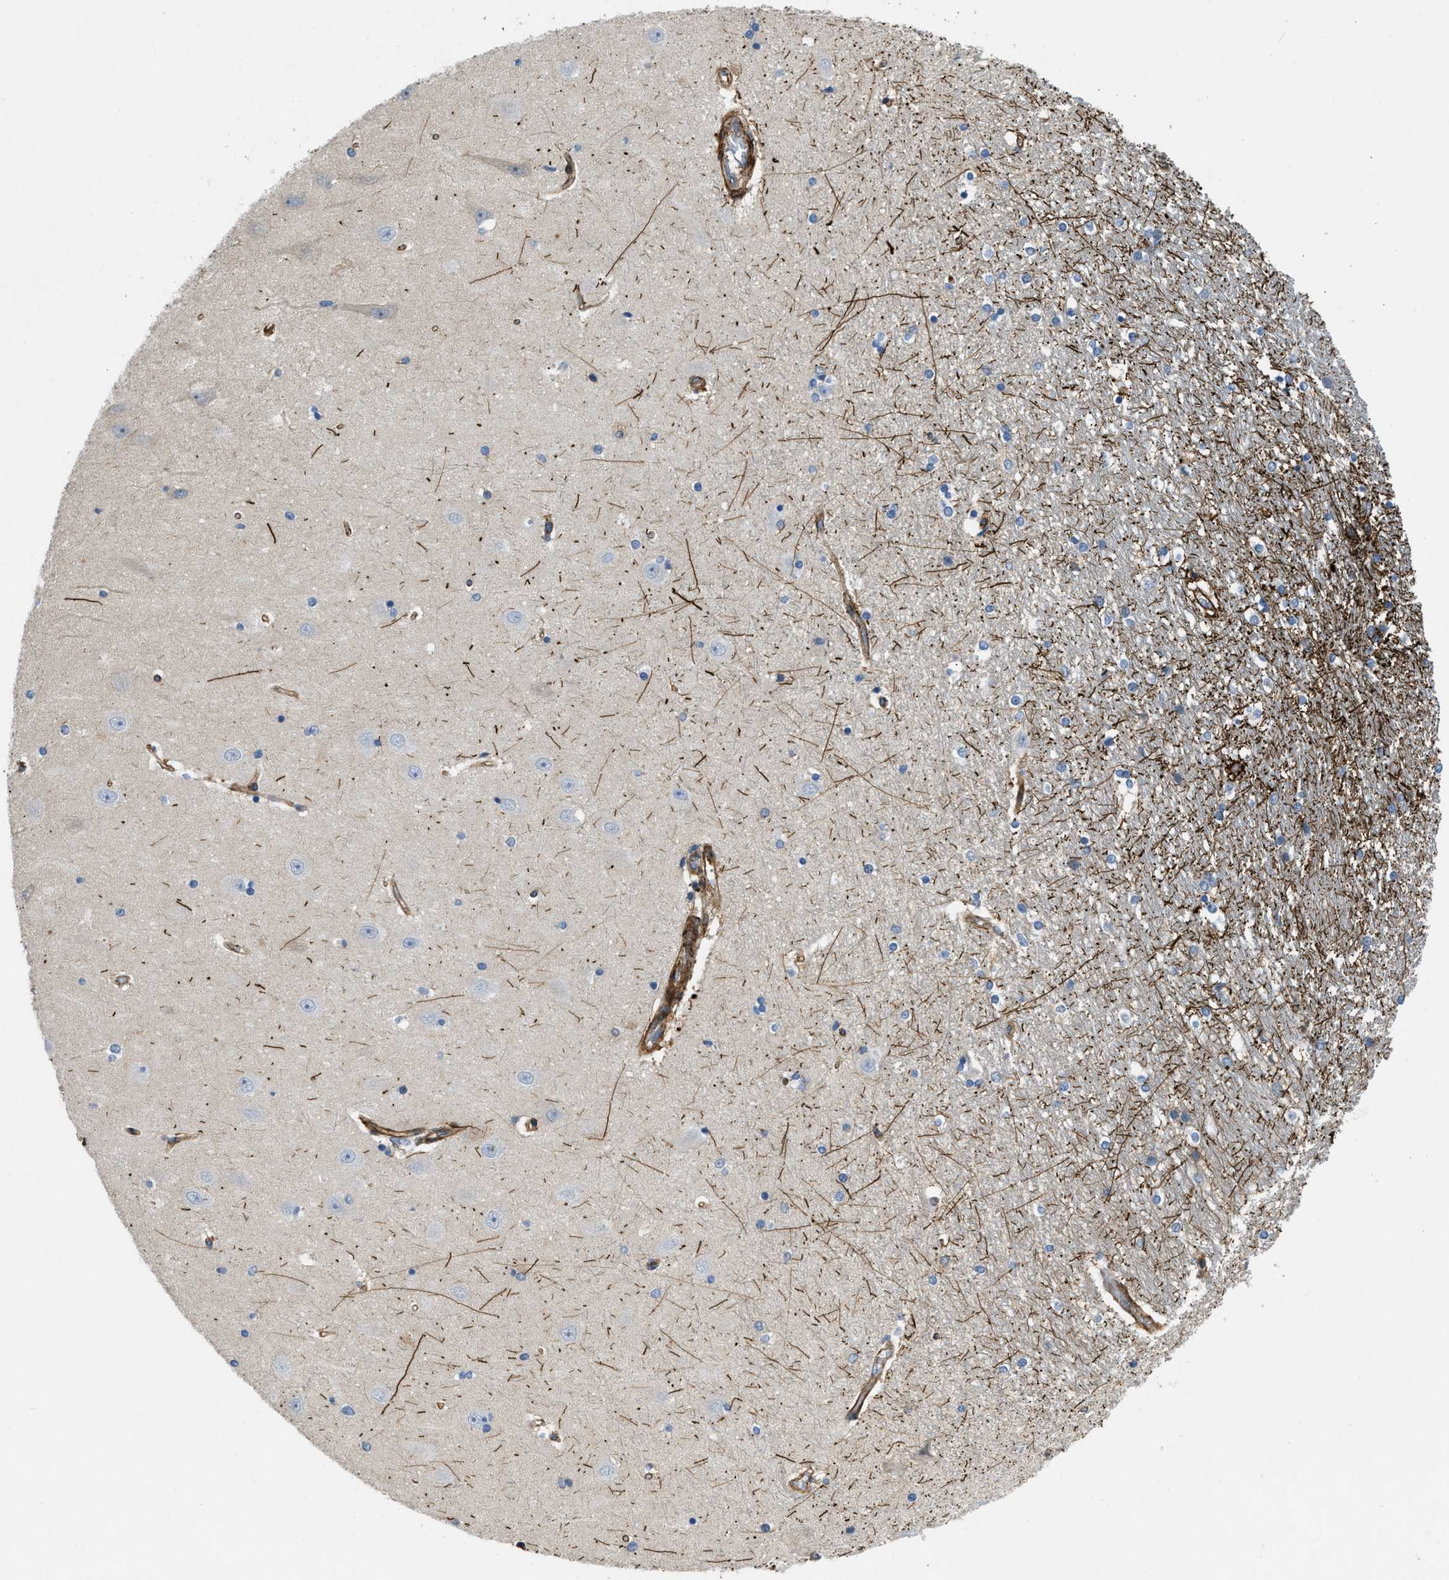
{"staining": {"intensity": "strong", "quantity": "<25%", "location": "cytoplasmic/membranous"}, "tissue": "hippocampus", "cell_type": "Glial cells", "image_type": "normal", "snomed": [{"axis": "morphology", "description": "Normal tissue, NOS"}, {"axis": "topography", "description": "Hippocampus"}], "caption": "Immunohistochemical staining of benign hippocampus shows <25% levels of strong cytoplasmic/membranous protein expression in about <25% of glial cells. (DAB IHC, brown staining for protein, blue staining for nuclei).", "gene": "NYNRIN", "patient": {"sex": "male", "age": 45}}